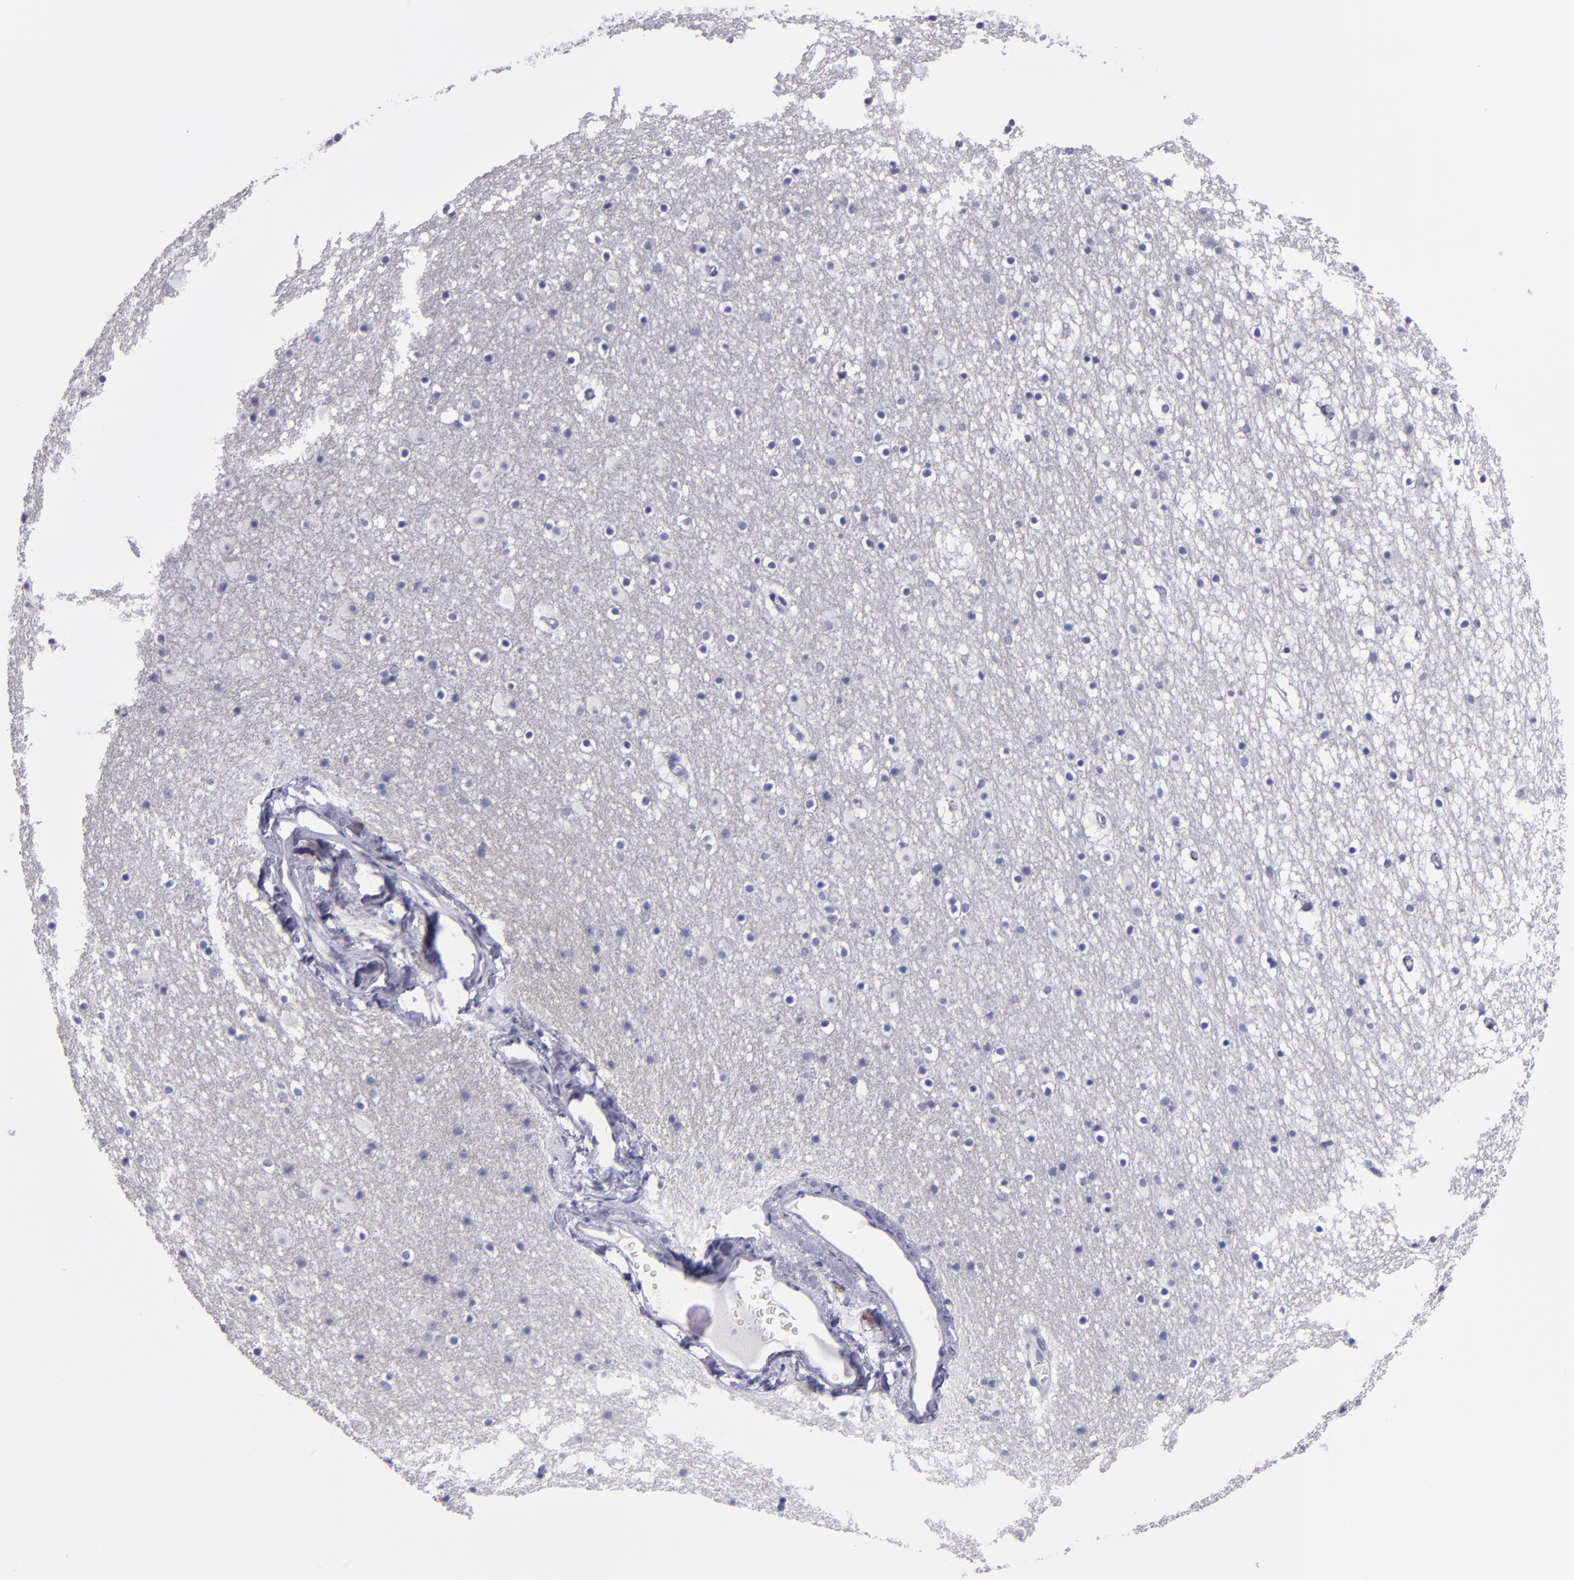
{"staining": {"intensity": "negative", "quantity": "none", "location": "none"}, "tissue": "caudate", "cell_type": "Glial cells", "image_type": "normal", "snomed": [{"axis": "morphology", "description": "Normal tissue, NOS"}, {"axis": "topography", "description": "Lateral ventricle wall"}], "caption": "High power microscopy image of an IHC micrograph of normal caudate, revealing no significant staining in glial cells.", "gene": "HNF1B", "patient": {"sex": "male", "age": 45}}